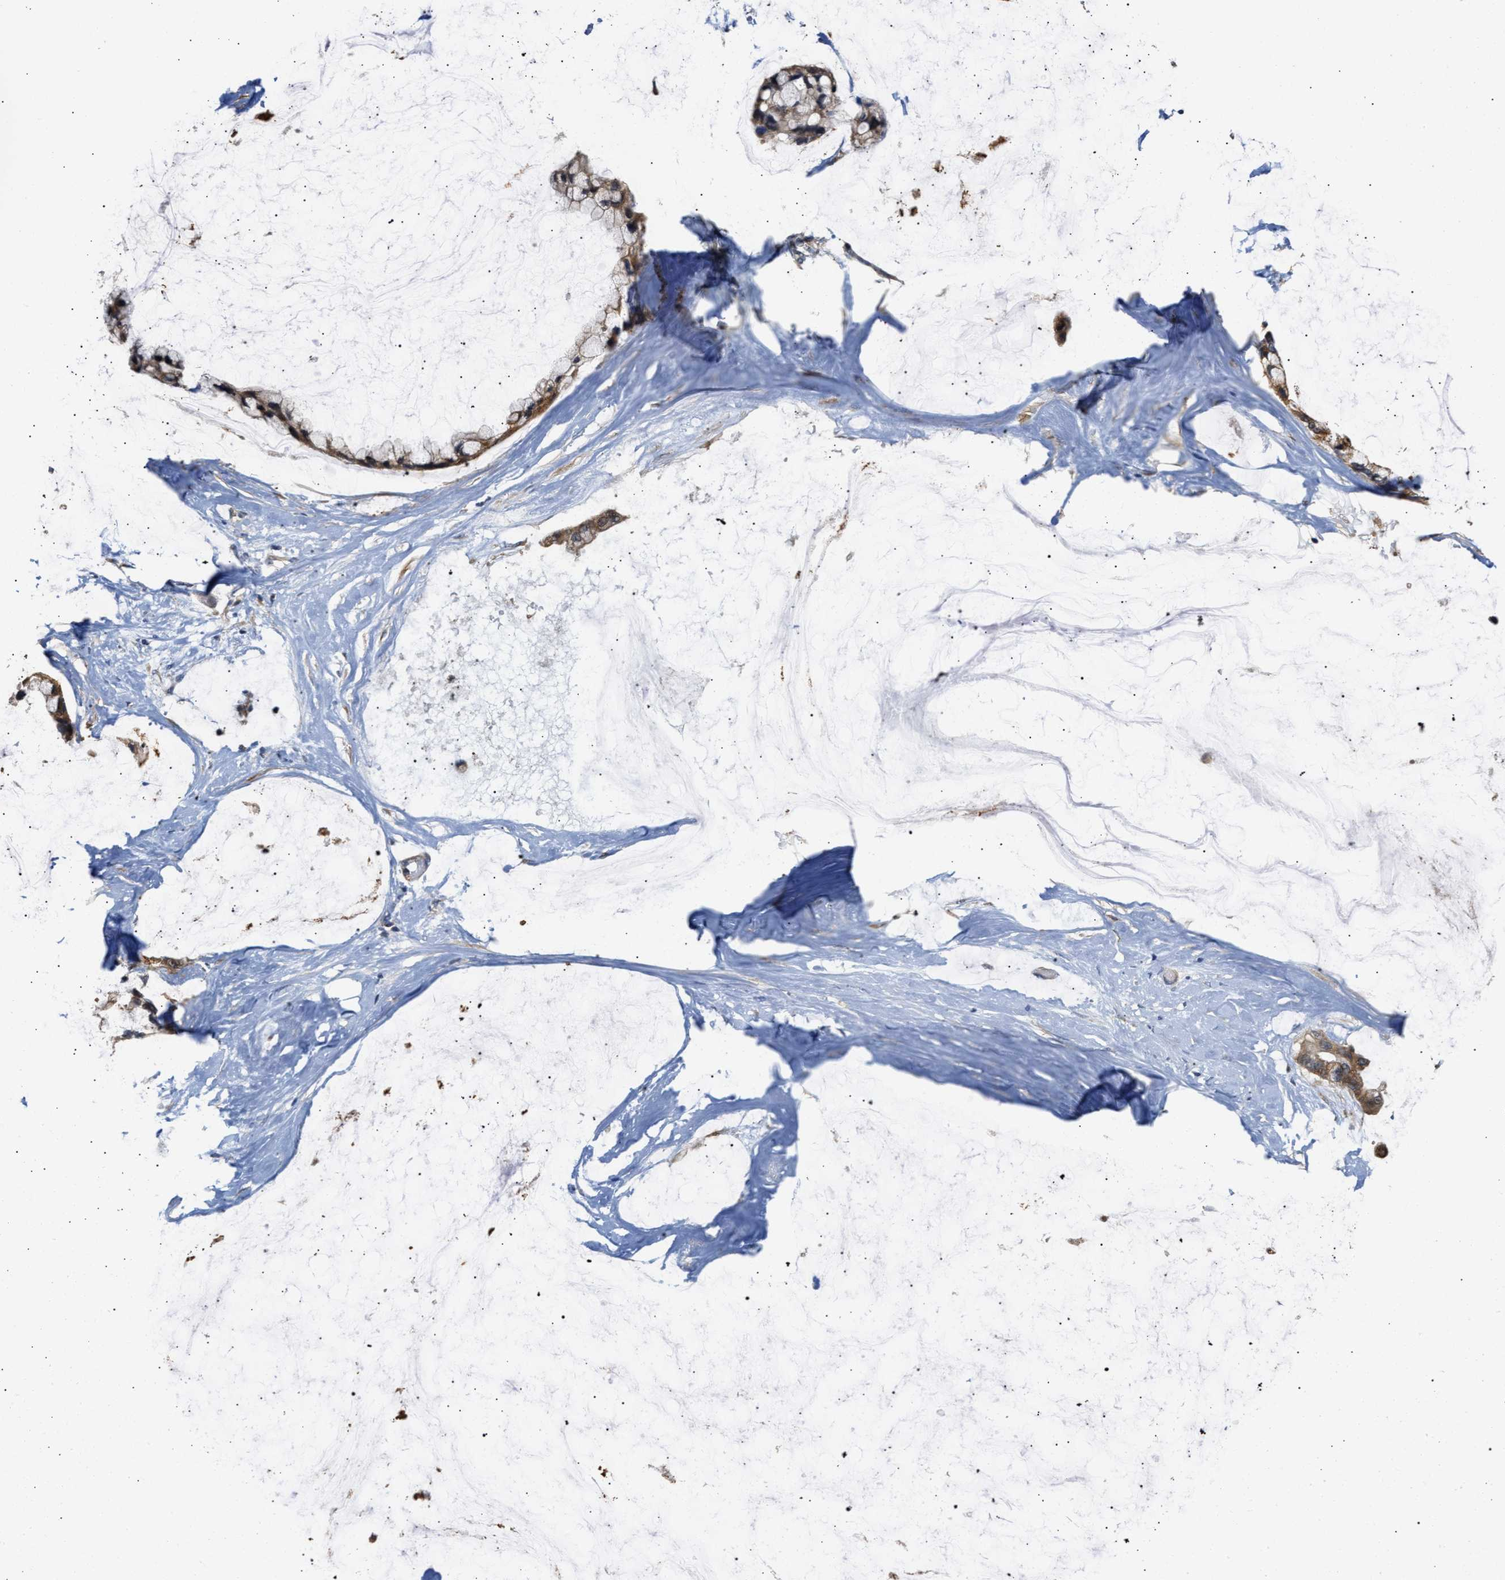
{"staining": {"intensity": "moderate", "quantity": ">75%", "location": "cytoplasmic/membranous"}, "tissue": "ovarian cancer", "cell_type": "Tumor cells", "image_type": "cancer", "snomed": [{"axis": "morphology", "description": "Cystadenocarcinoma, mucinous, NOS"}, {"axis": "topography", "description": "Ovary"}], "caption": "Immunohistochemistry (DAB) staining of ovarian cancer (mucinous cystadenocarcinoma) exhibits moderate cytoplasmic/membranous protein positivity in approximately >75% of tumor cells.", "gene": "CLIP2", "patient": {"sex": "female", "age": 39}}